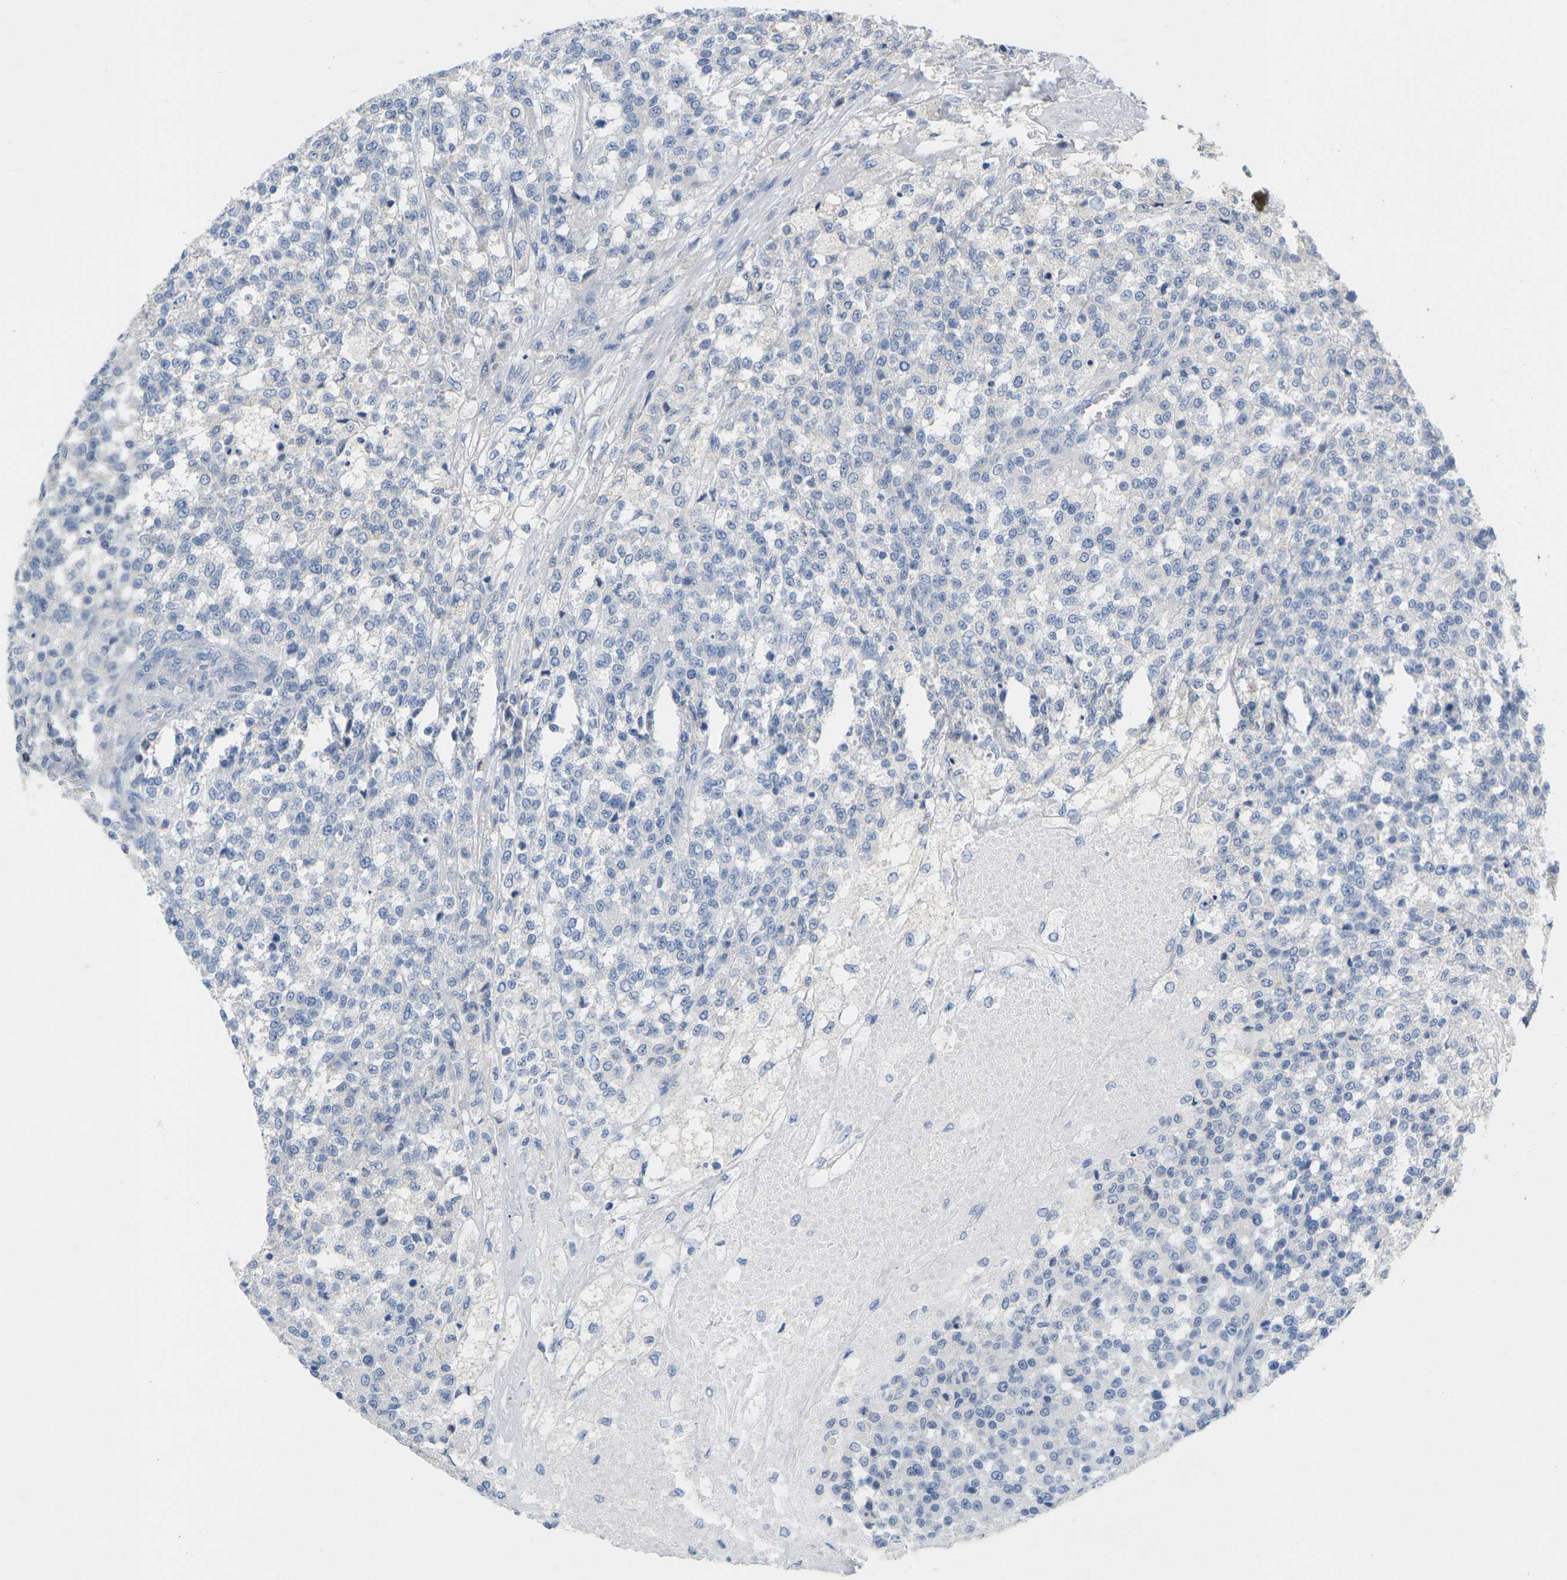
{"staining": {"intensity": "negative", "quantity": "none", "location": "none"}, "tissue": "testis cancer", "cell_type": "Tumor cells", "image_type": "cancer", "snomed": [{"axis": "morphology", "description": "Seminoma, NOS"}, {"axis": "topography", "description": "Testis"}], "caption": "Tumor cells show no significant positivity in testis cancer. The staining was performed using DAB to visualize the protein expression in brown, while the nuclei were stained in blue with hematoxylin (Magnification: 20x).", "gene": "TNNI3", "patient": {"sex": "male", "age": 59}}